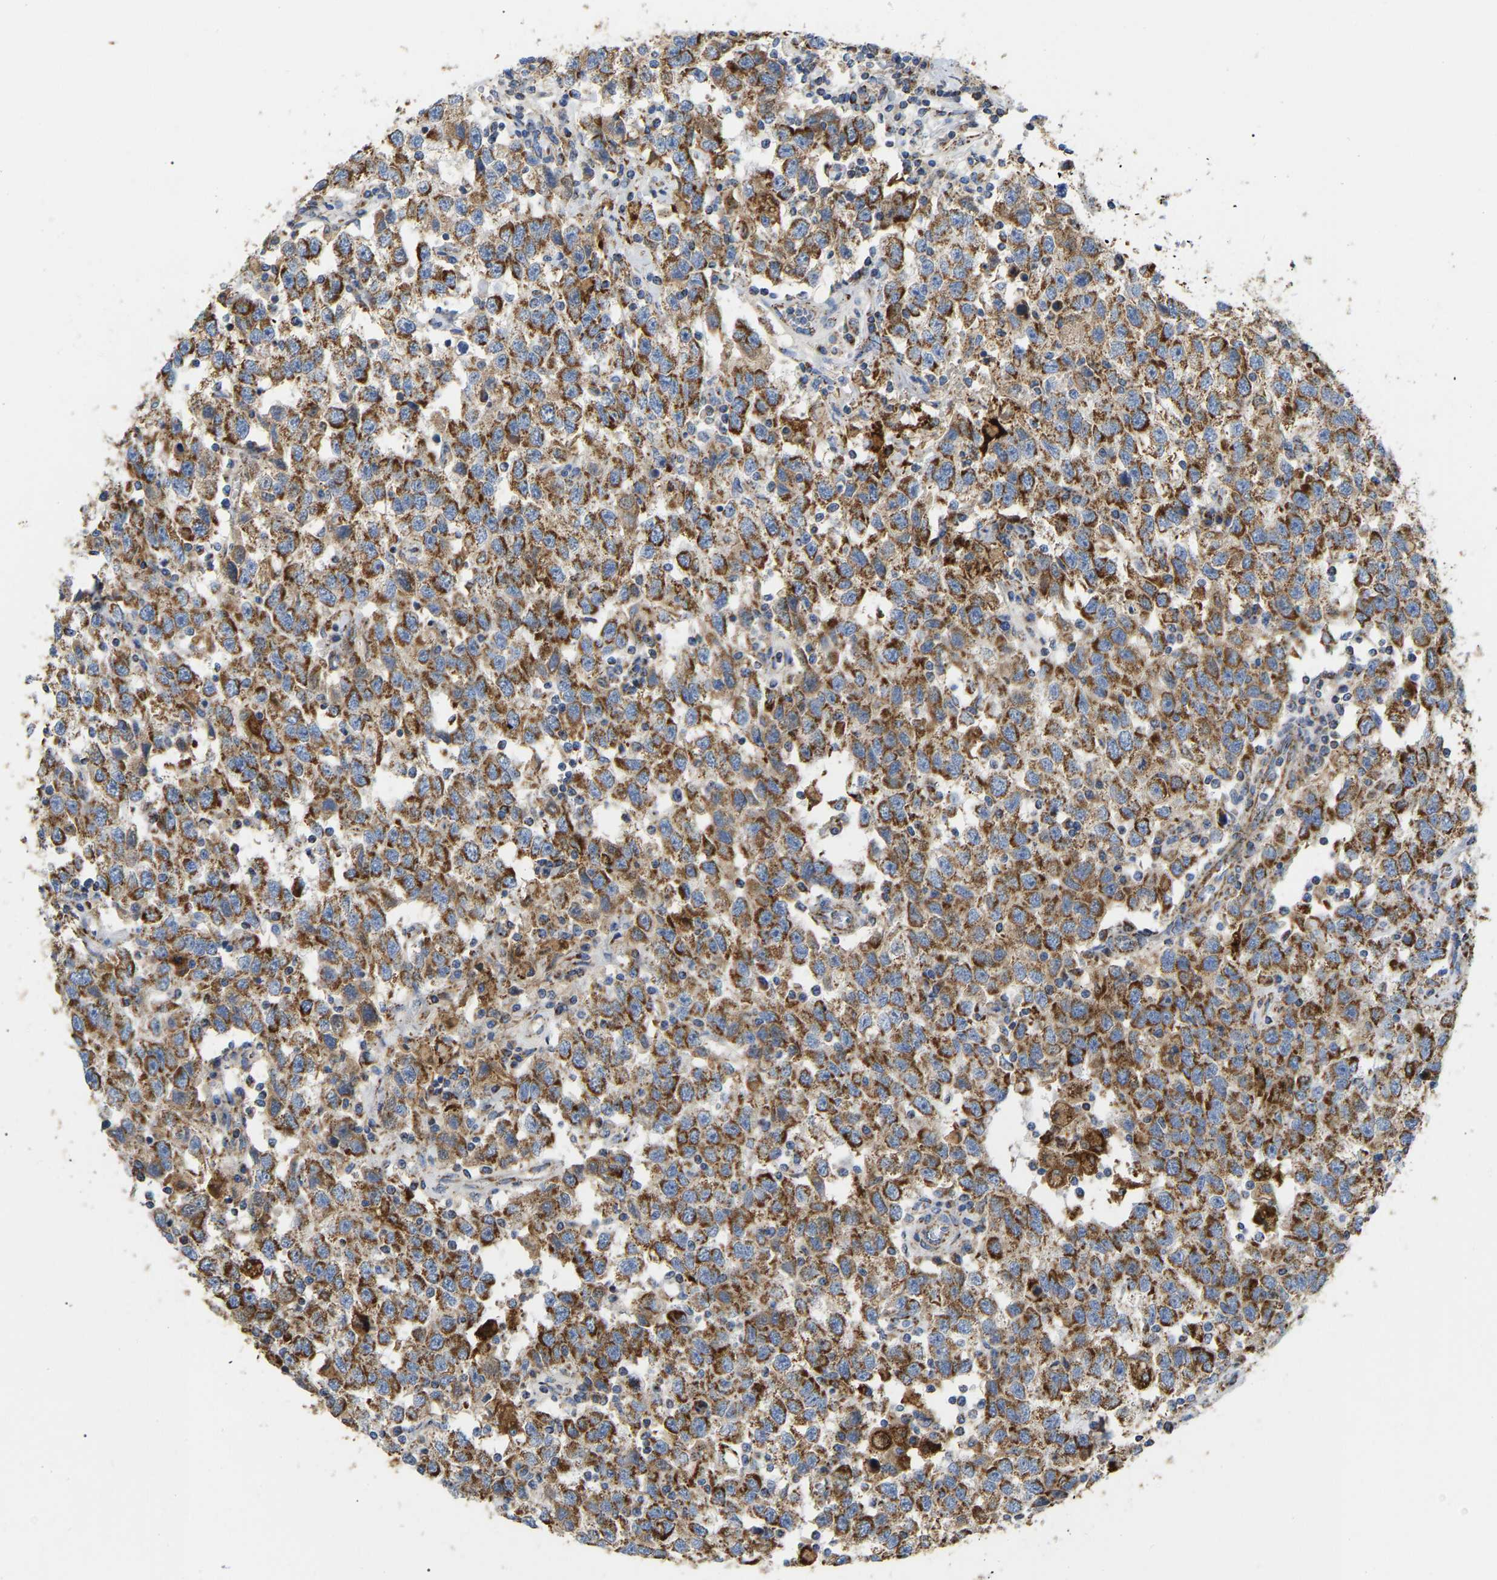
{"staining": {"intensity": "strong", "quantity": ">75%", "location": "cytoplasmic/membranous"}, "tissue": "testis cancer", "cell_type": "Tumor cells", "image_type": "cancer", "snomed": [{"axis": "morphology", "description": "Seminoma, NOS"}, {"axis": "topography", "description": "Testis"}], "caption": "Strong cytoplasmic/membranous expression is present in about >75% of tumor cells in testis cancer.", "gene": "HIBADH", "patient": {"sex": "male", "age": 41}}